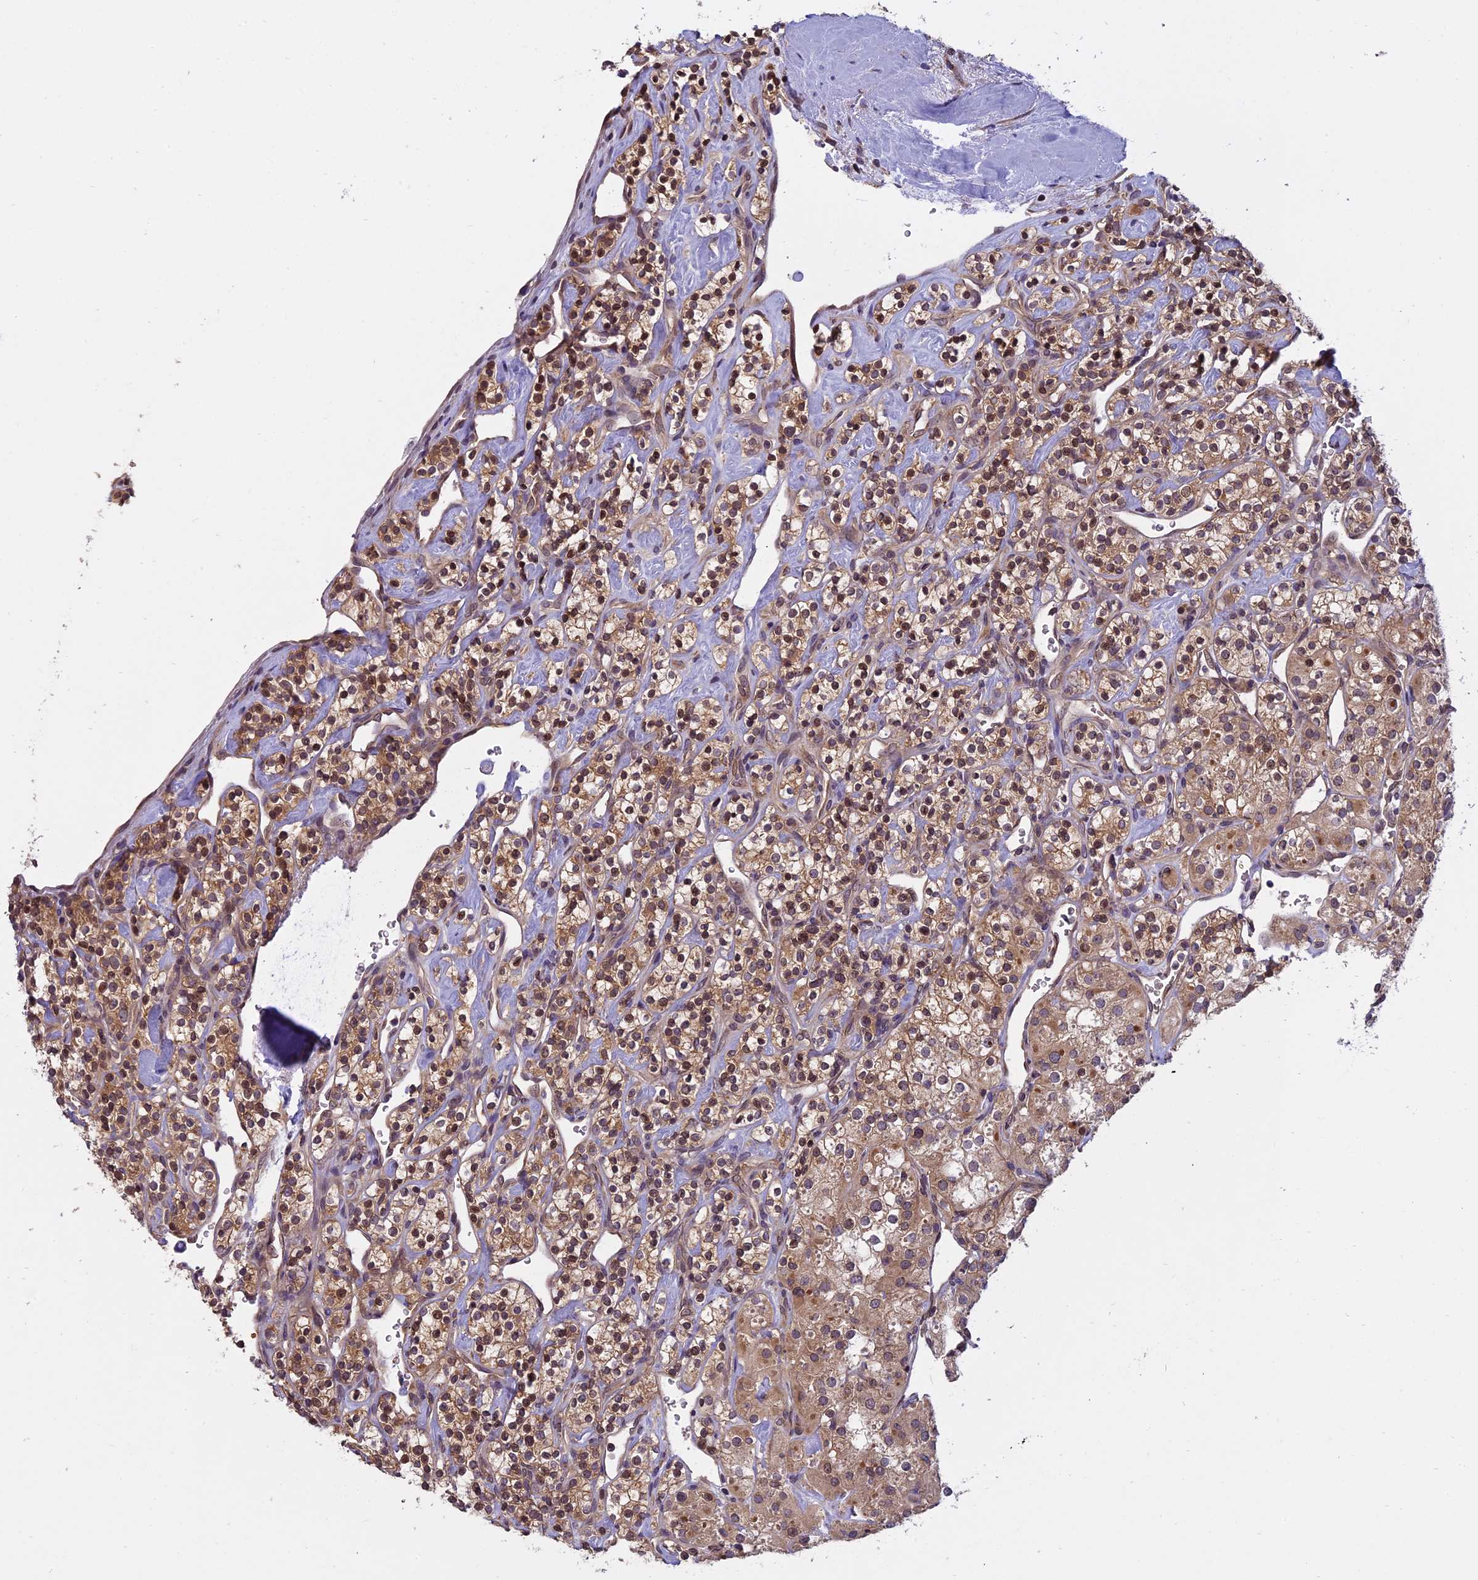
{"staining": {"intensity": "moderate", "quantity": ">75%", "location": "cytoplasmic/membranous,nuclear"}, "tissue": "renal cancer", "cell_type": "Tumor cells", "image_type": "cancer", "snomed": [{"axis": "morphology", "description": "Adenocarcinoma, NOS"}, {"axis": "topography", "description": "Kidney"}], "caption": "DAB immunohistochemical staining of renal cancer displays moderate cytoplasmic/membranous and nuclear protein expression in approximately >75% of tumor cells.", "gene": "CHMP2A", "patient": {"sex": "male", "age": 77}}